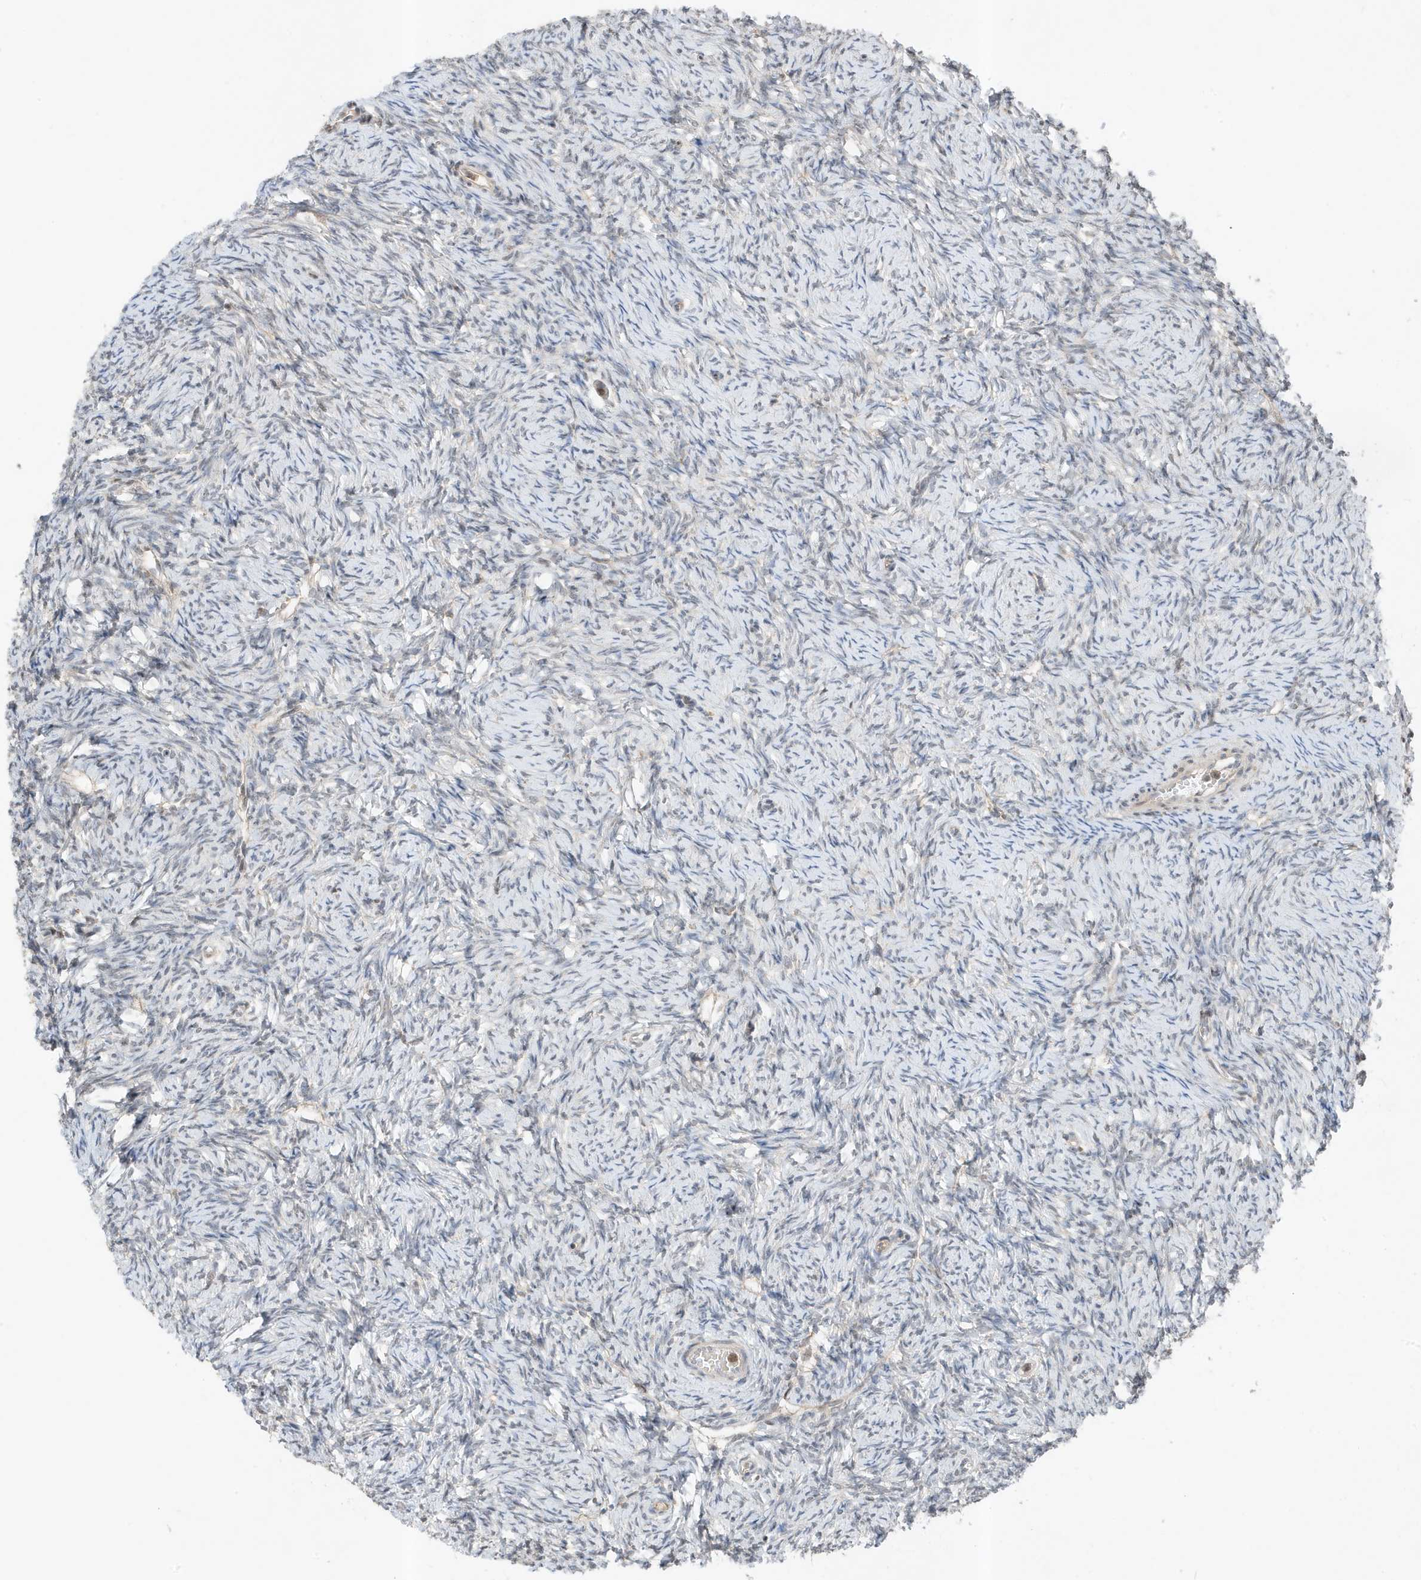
{"staining": {"intensity": "negative", "quantity": "none", "location": "none"}, "tissue": "ovary", "cell_type": "Ovarian stroma cells", "image_type": "normal", "snomed": [{"axis": "morphology", "description": "Normal tissue, NOS"}, {"axis": "morphology", "description": "Cyst, NOS"}, {"axis": "topography", "description": "Ovary"}], "caption": "Immunohistochemistry (IHC) of benign ovary shows no positivity in ovarian stroma cells.", "gene": "MAST3", "patient": {"sex": "female", "age": 33}}